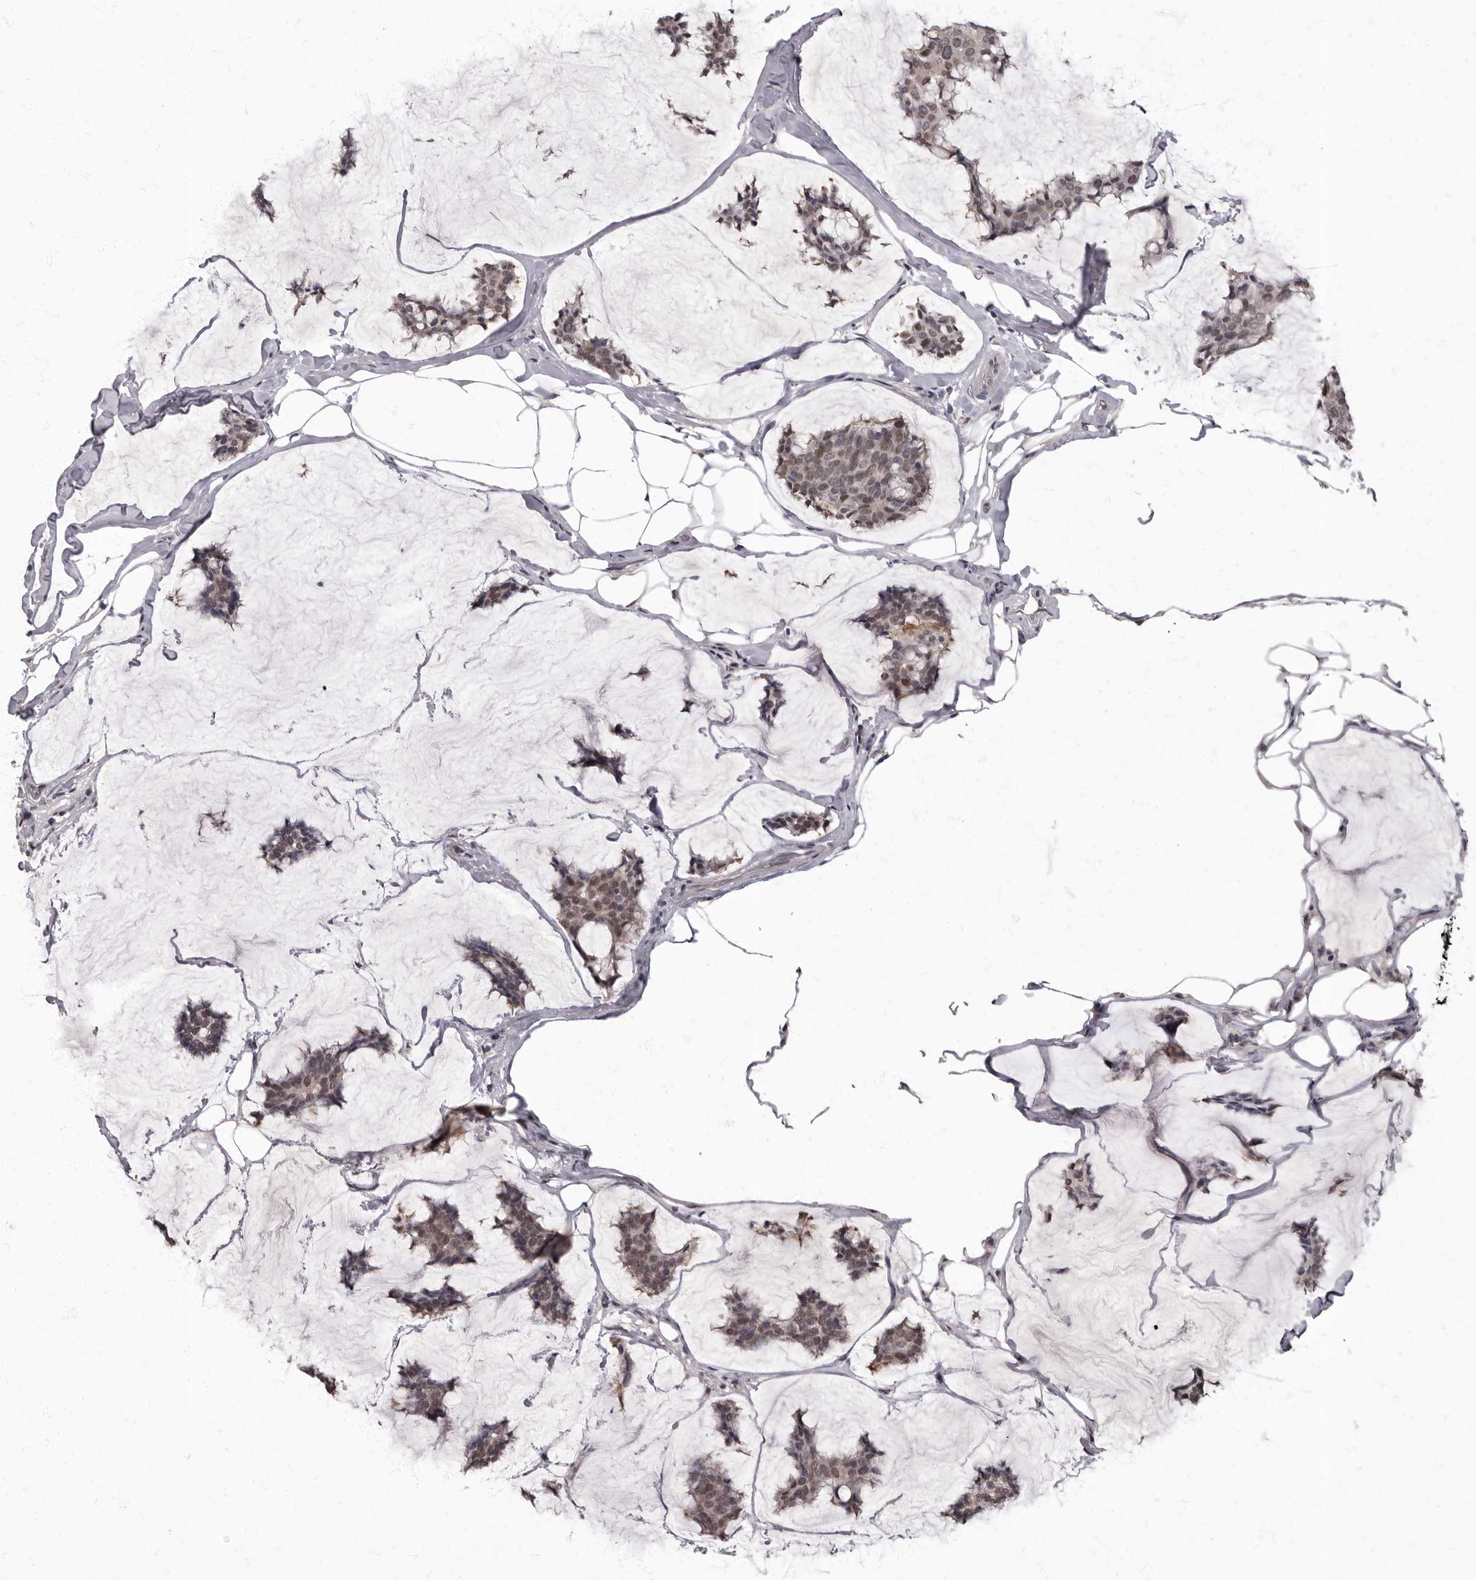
{"staining": {"intensity": "weak", "quantity": ">75%", "location": "nuclear"}, "tissue": "breast cancer", "cell_type": "Tumor cells", "image_type": "cancer", "snomed": [{"axis": "morphology", "description": "Duct carcinoma"}, {"axis": "topography", "description": "Breast"}], "caption": "Protein staining reveals weak nuclear positivity in about >75% of tumor cells in breast intraductal carcinoma. The protein is stained brown, and the nuclei are stained in blue (DAB IHC with brightfield microscopy, high magnification).", "gene": "C1orf50", "patient": {"sex": "female", "age": 93}}